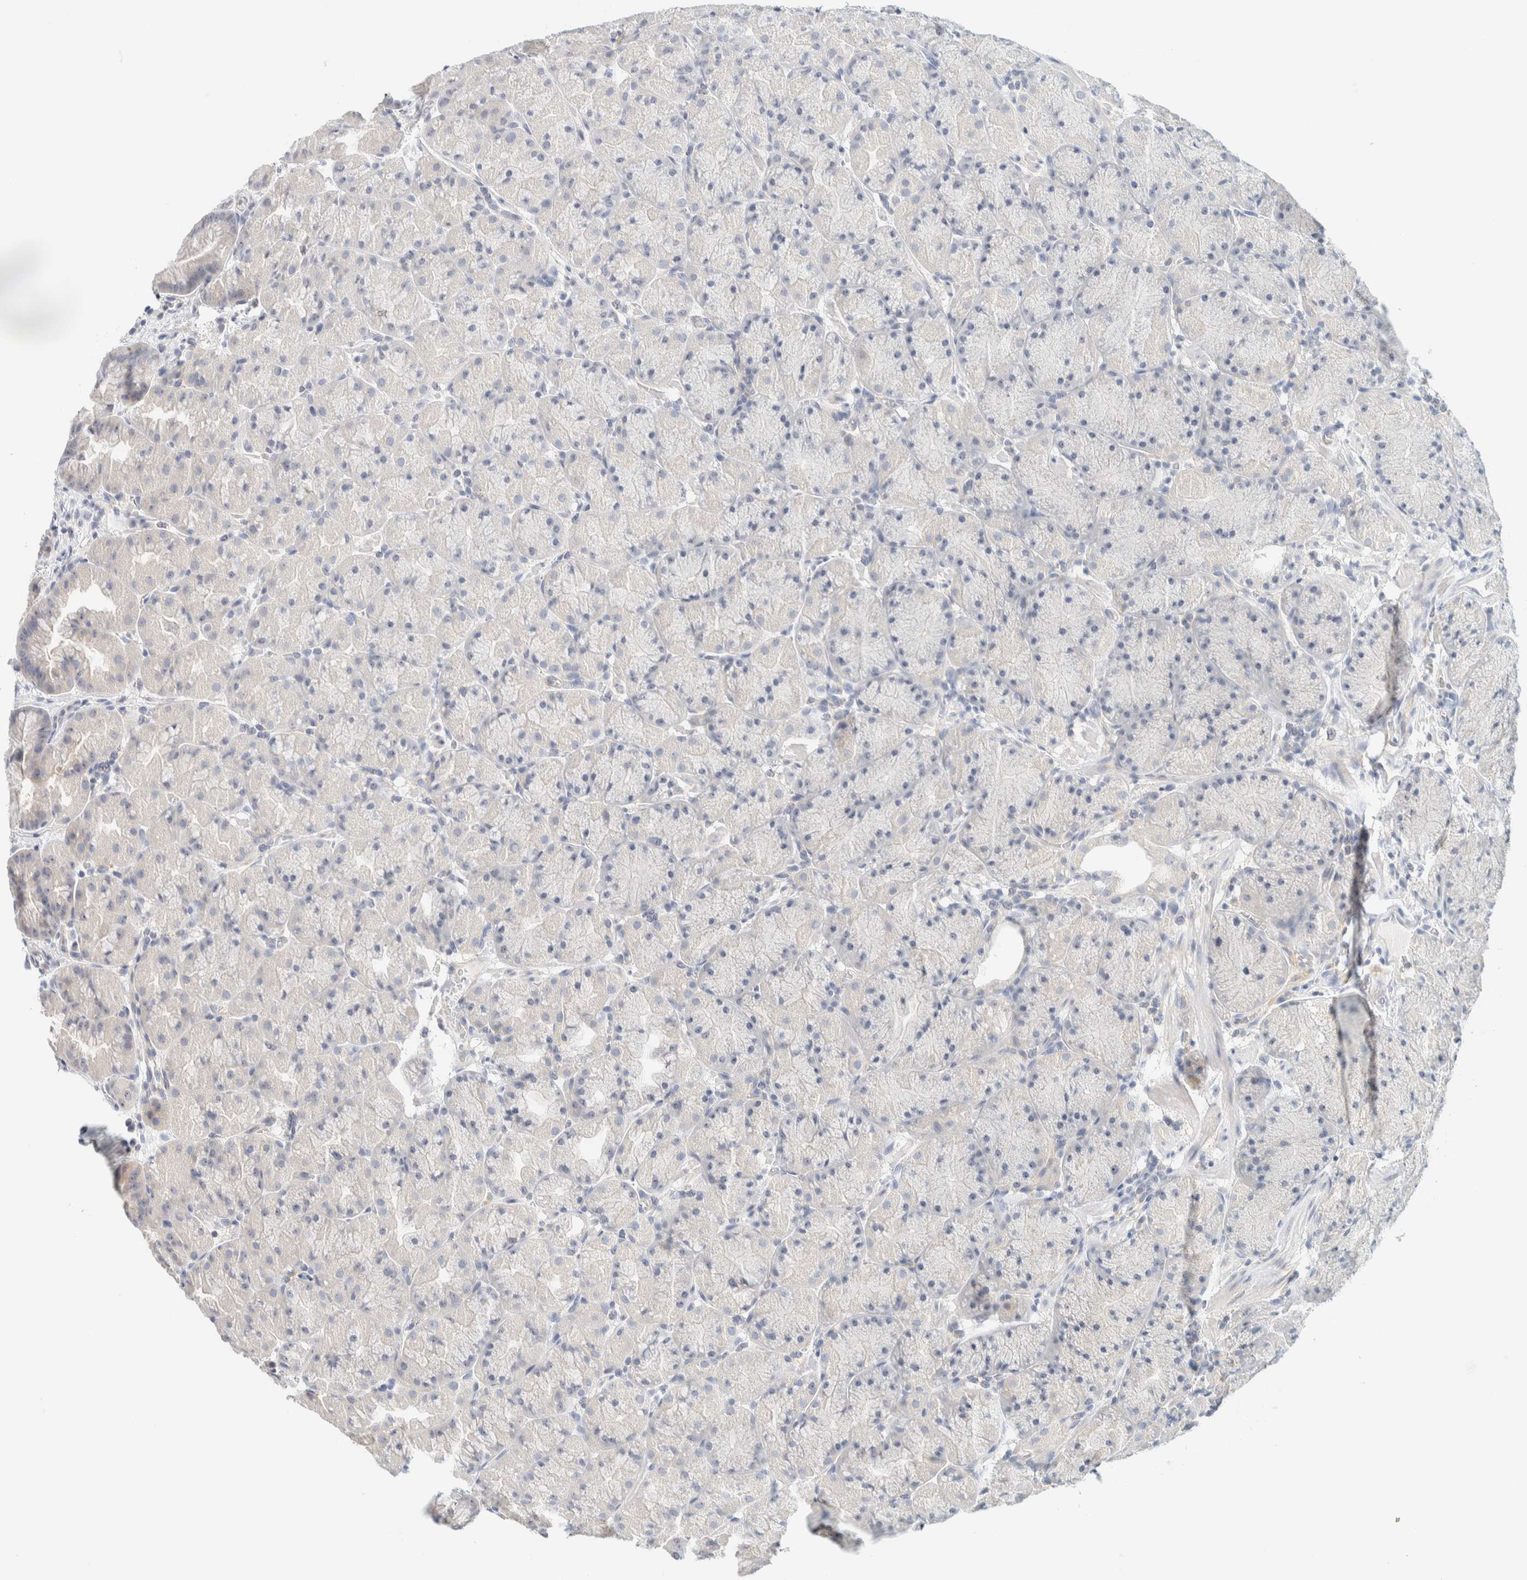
{"staining": {"intensity": "negative", "quantity": "none", "location": "none"}, "tissue": "stomach", "cell_type": "Glandular cells", "image_type": "normal", "snomed": [{"axis": "morphology", "description": "Normal tissue, NOS"}, {"axis": "topography", "description": "Stomach, upper"}, {"axis": "topography", "description": "Stomach"}], "caption": "Micrograph shows no significant protein expression in glandular cells of unremarkable stomach. (Brightfield microscopy of DAB (3,3'-diaminobenzidine) immunohistochemistry at high magnification).", "gene": "NDE1", "patient": {"sex": "male", "age": 48}}